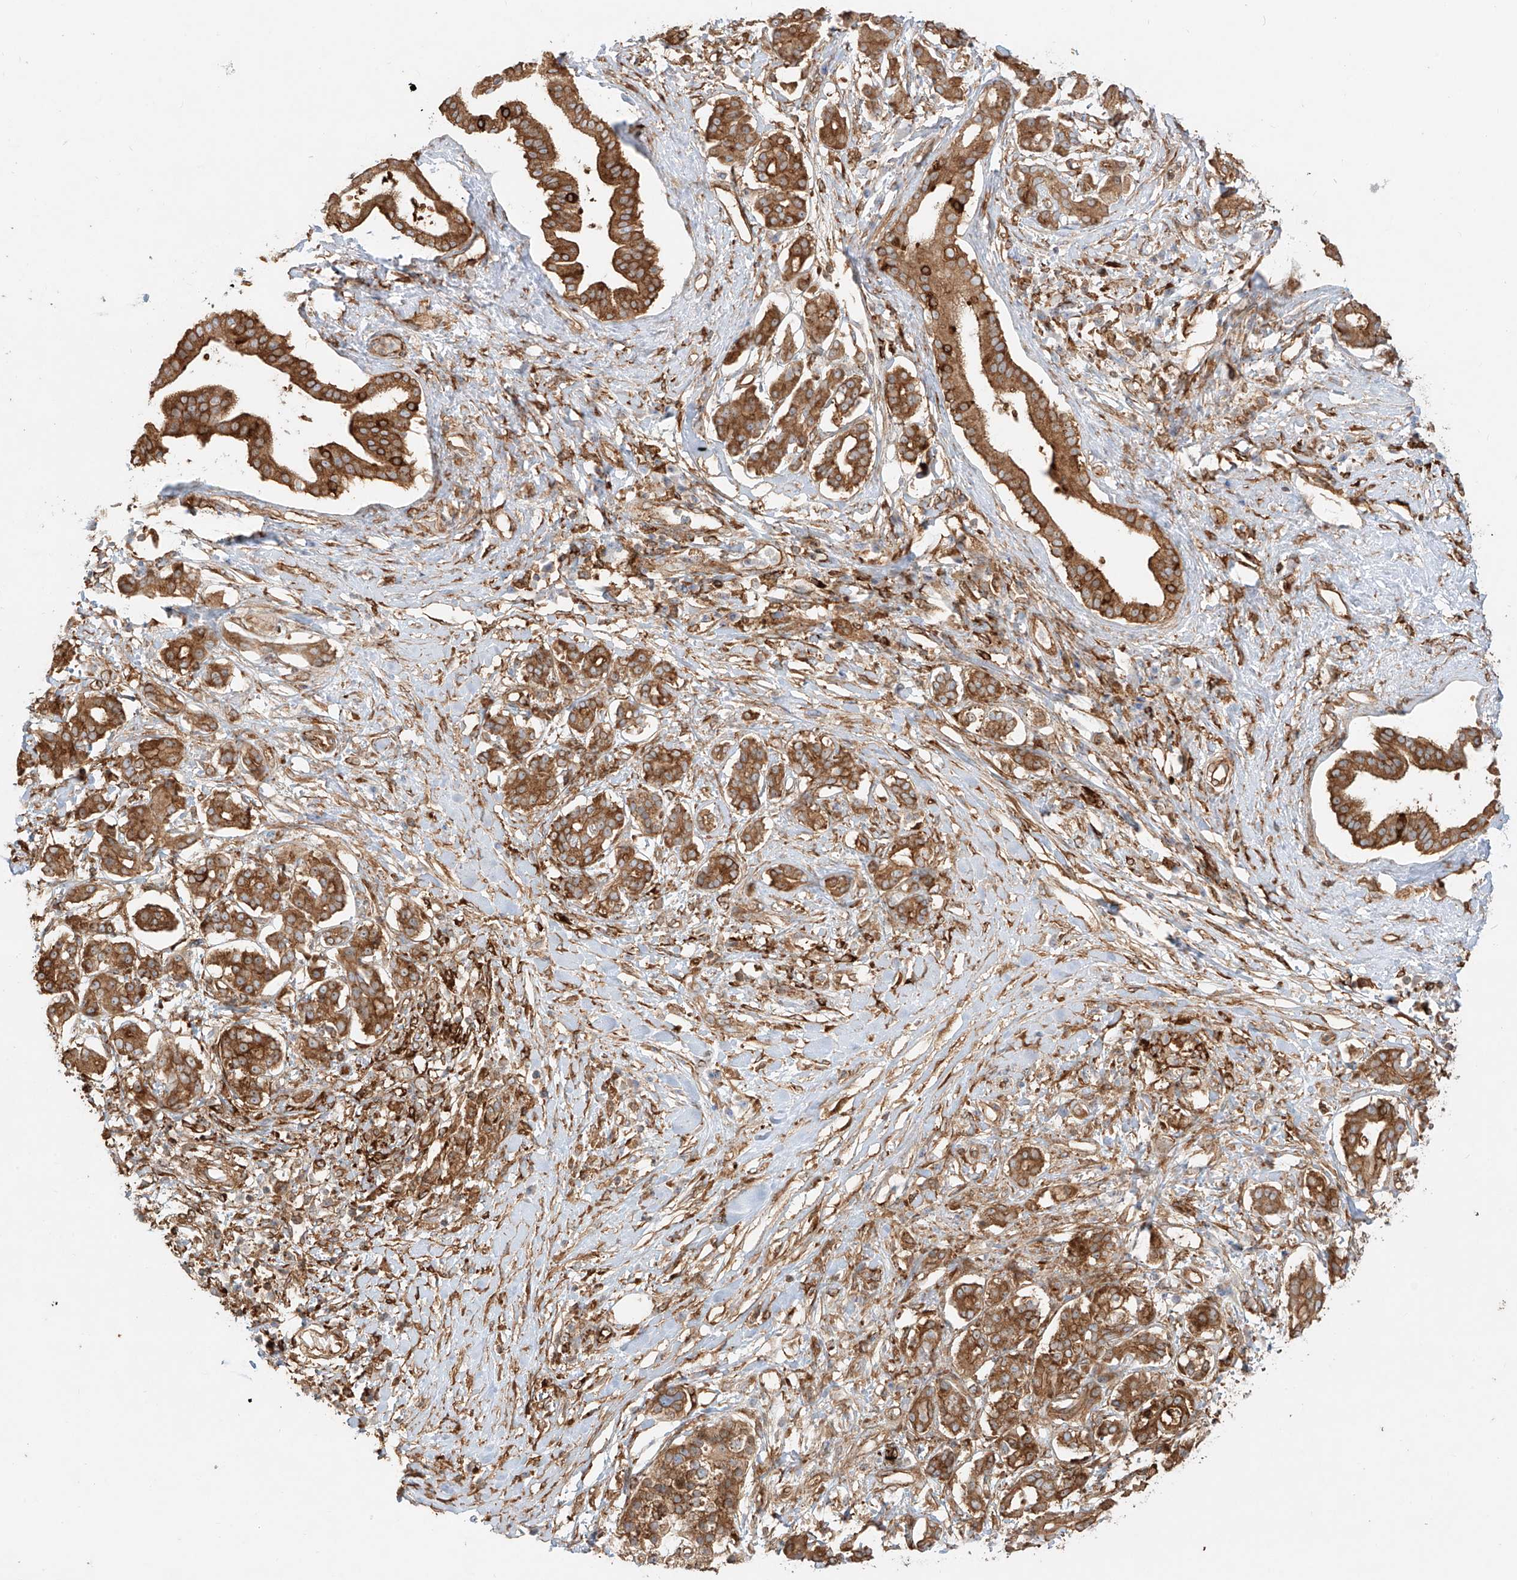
{"staining": {"intensity": "strong", "quantity": ">75%", "location": "cytoplasmic/membranous"}, "tissue": "pancreatic cancer", "cell_type": "Tumor cells", "image_type": "cancer", "snomed": [{"axis": "morphology", "description": "Inflammation, NOS"}, {"axis": "morphology", "description": "Adenocarcinoma, NOS"}, {"axis": "topography", "description": "Pancreas"}], "caption": "Human pancreatic adenocarcinoma stained with a protein marker displays strong staining in tumor cells.", "gene": "SNX9", "patient": {"sex": "female", "age": 56}}